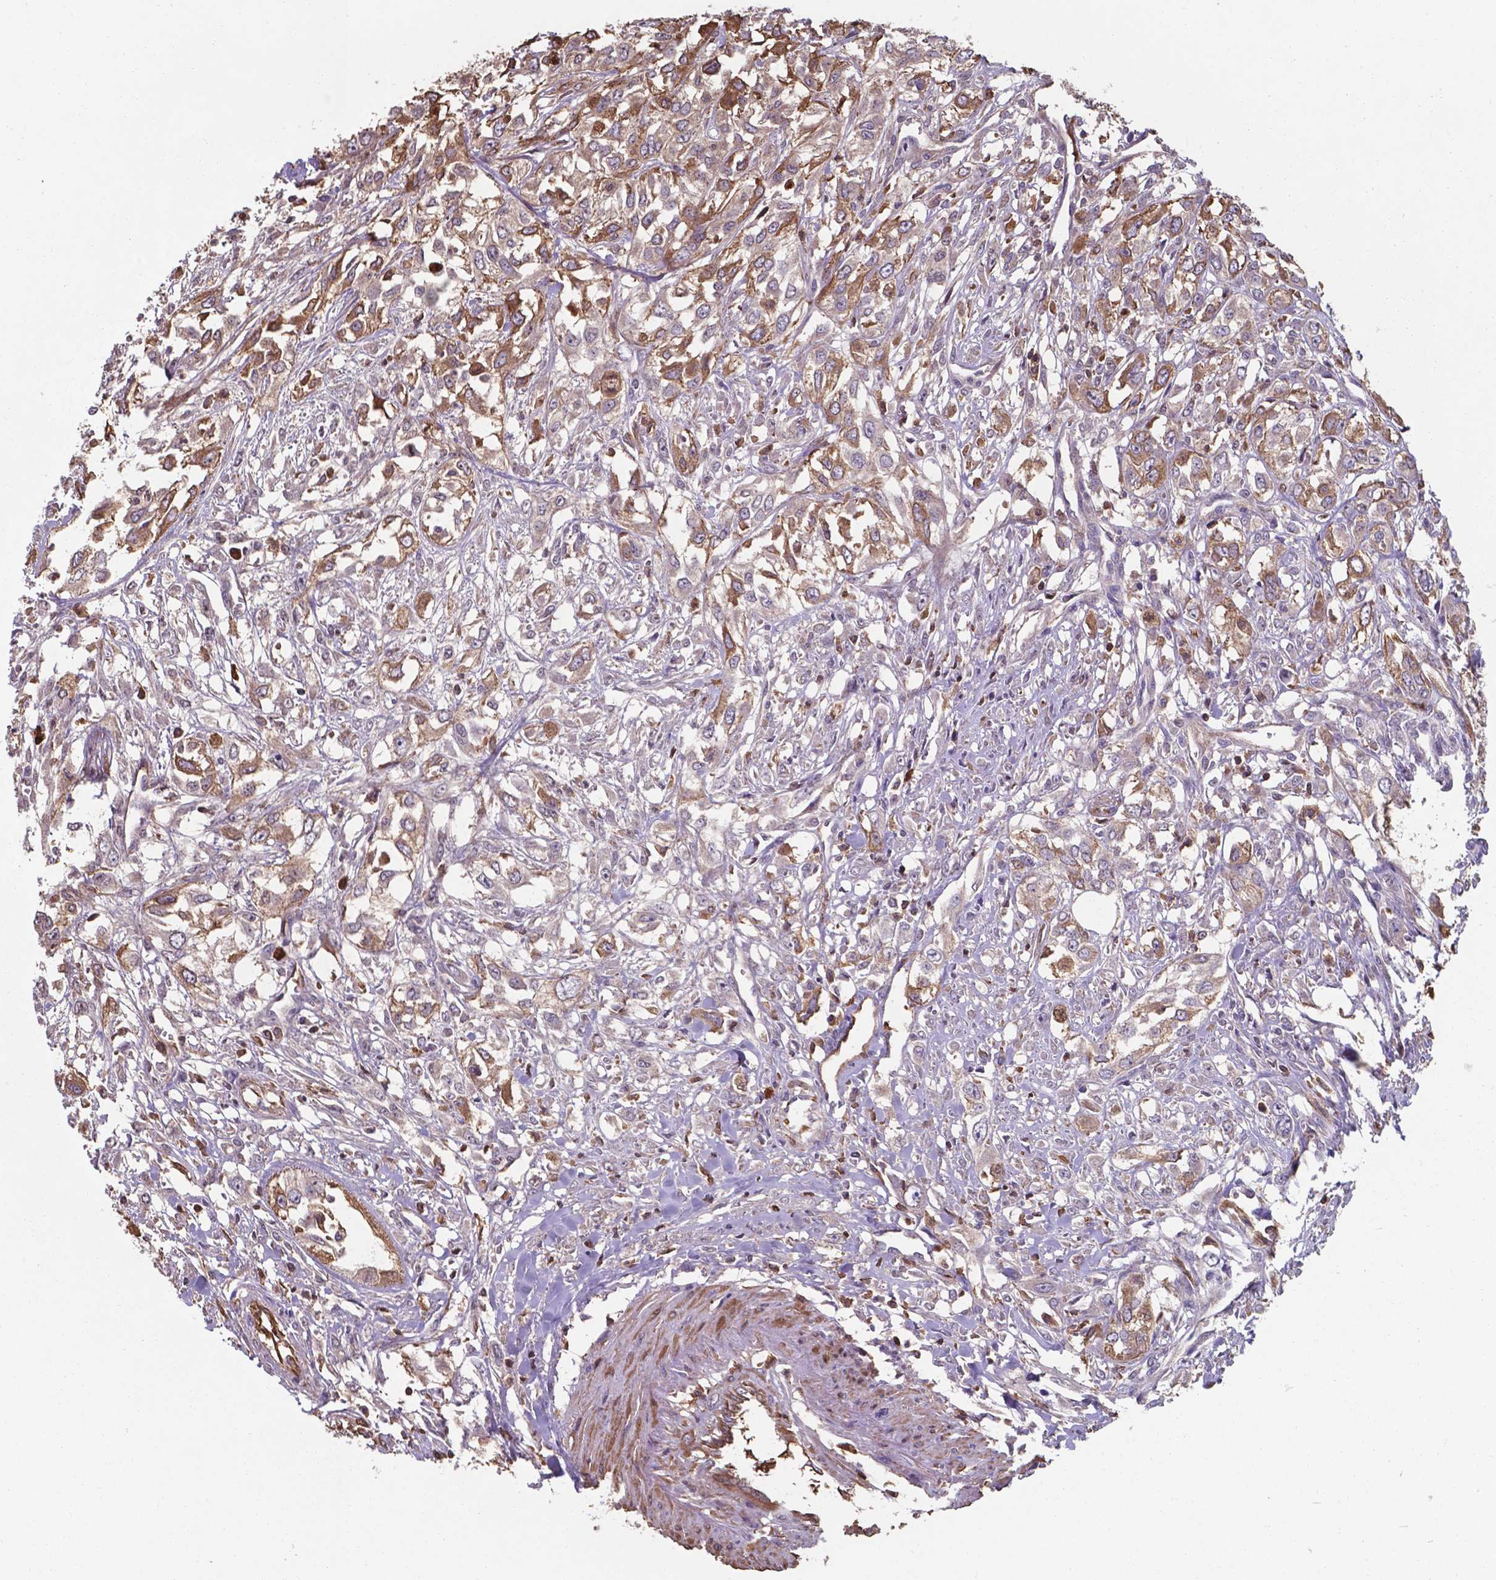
{"staining": {"intensity": "moderate", "quantity": "<25%", "location": "cytoplasmic/membranous"}, "tissue": "urothelial cancer", "cell_type": "Tumor cells", "image_type": "cancer", "snomed": [{"axis": "morphology", "description": "Urothelial carcinoma, High grade"}, {"axis": "topography", "description": "Urinary bladder"}], "caption": "Tumor cells reveal low levels of moderate cytoplasmic/membranous positivity in about <25% of cells in urothelial carcinoma (high-grade).", "gene": "SERPINA1", "patient": {"sex": "male", "age": 67}}